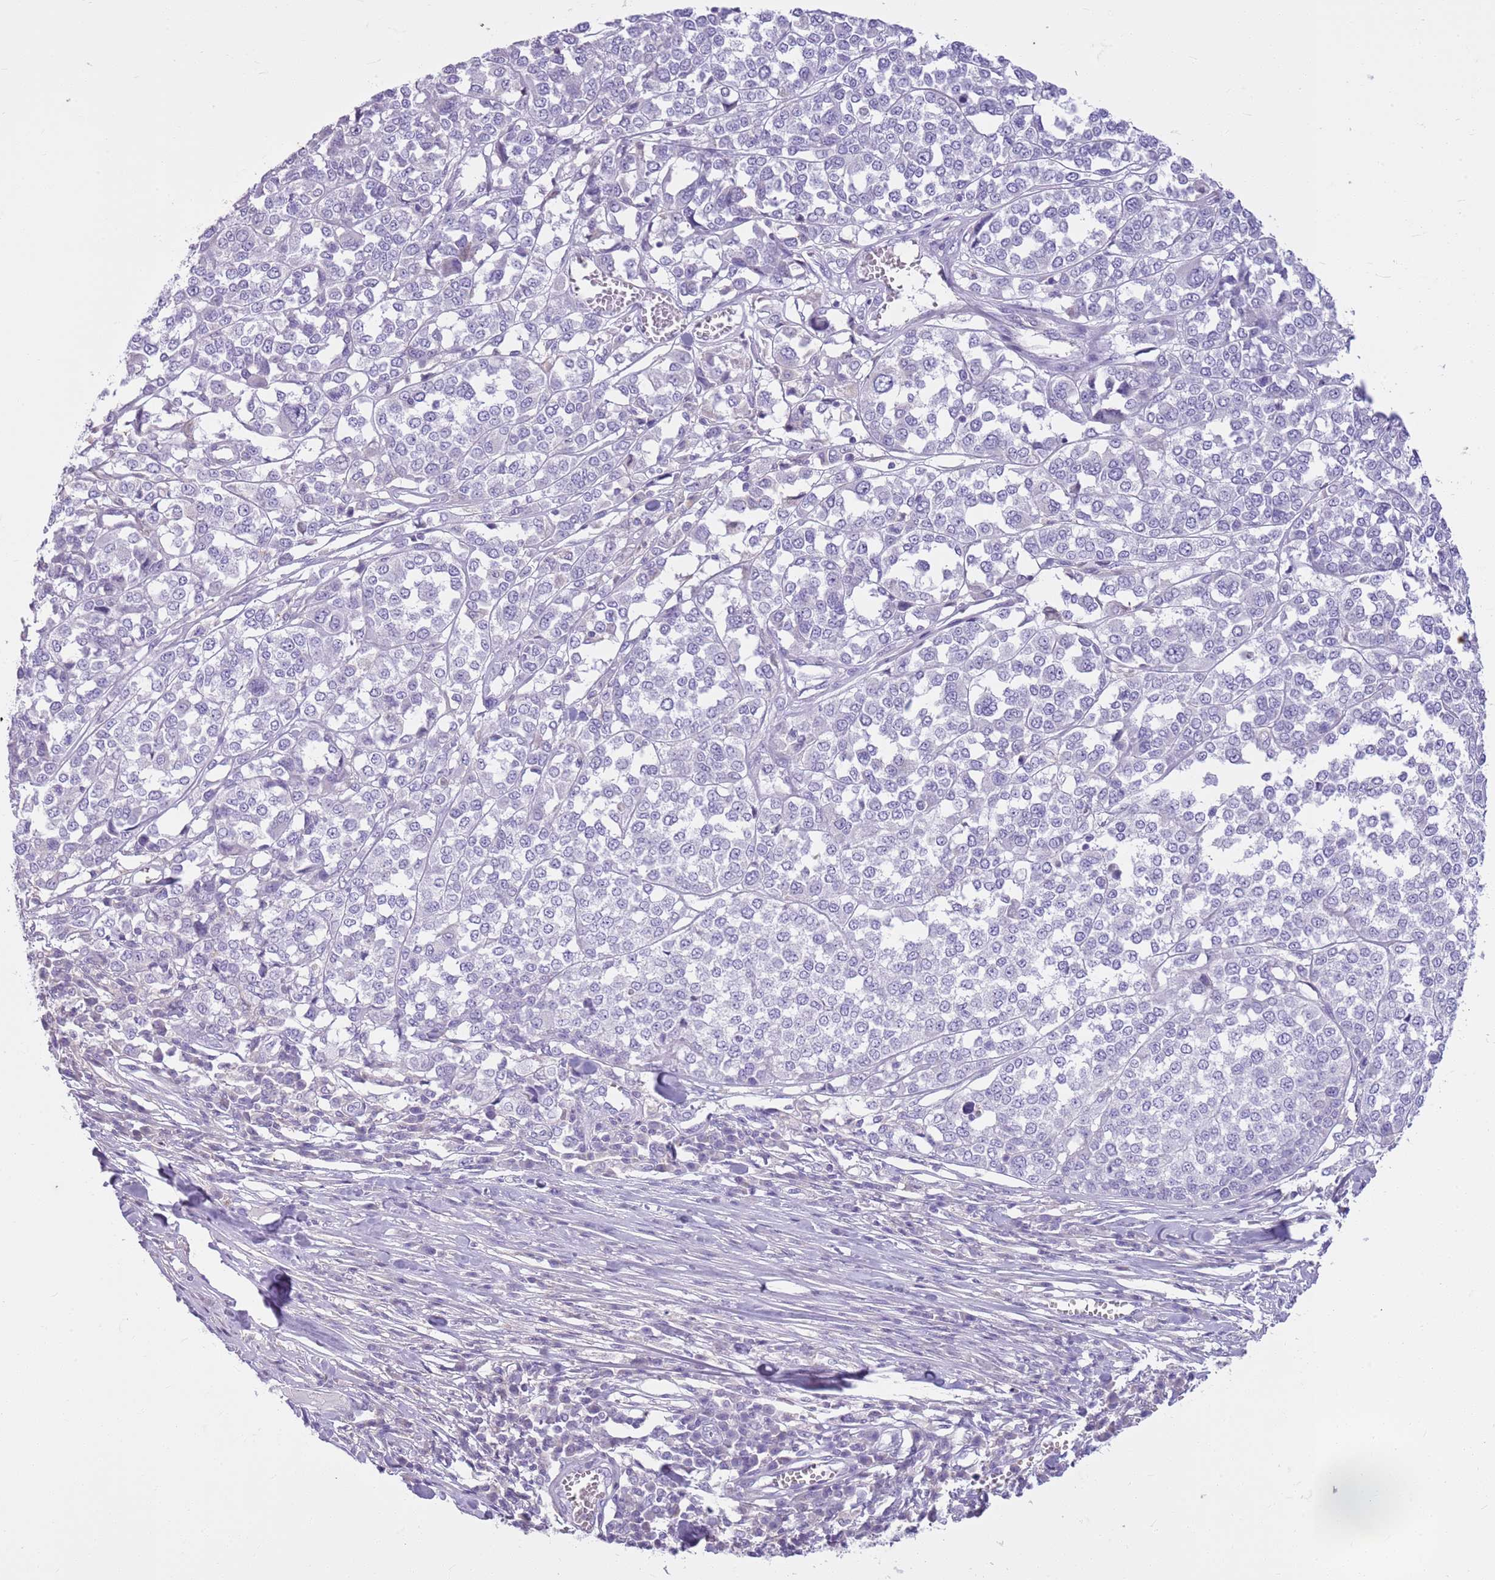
{"staining": {"intensity": "negative", "quantity": "none", "location": "none"}, "tissue": "melanoma", "cell_type": "Tumor cells", "image_type": "cancer", "snomed": [{"axis": "morphology", "description": "Malignant melanoma, Metastatic site"}, {"axis": "topography", "description": "Lymph node"}], "caption": "Protein analysis of melanoma shows no significant staining in tumor cells.", "gene": "CNPPD1", "patient": {"sex": "male", "age": 44}}